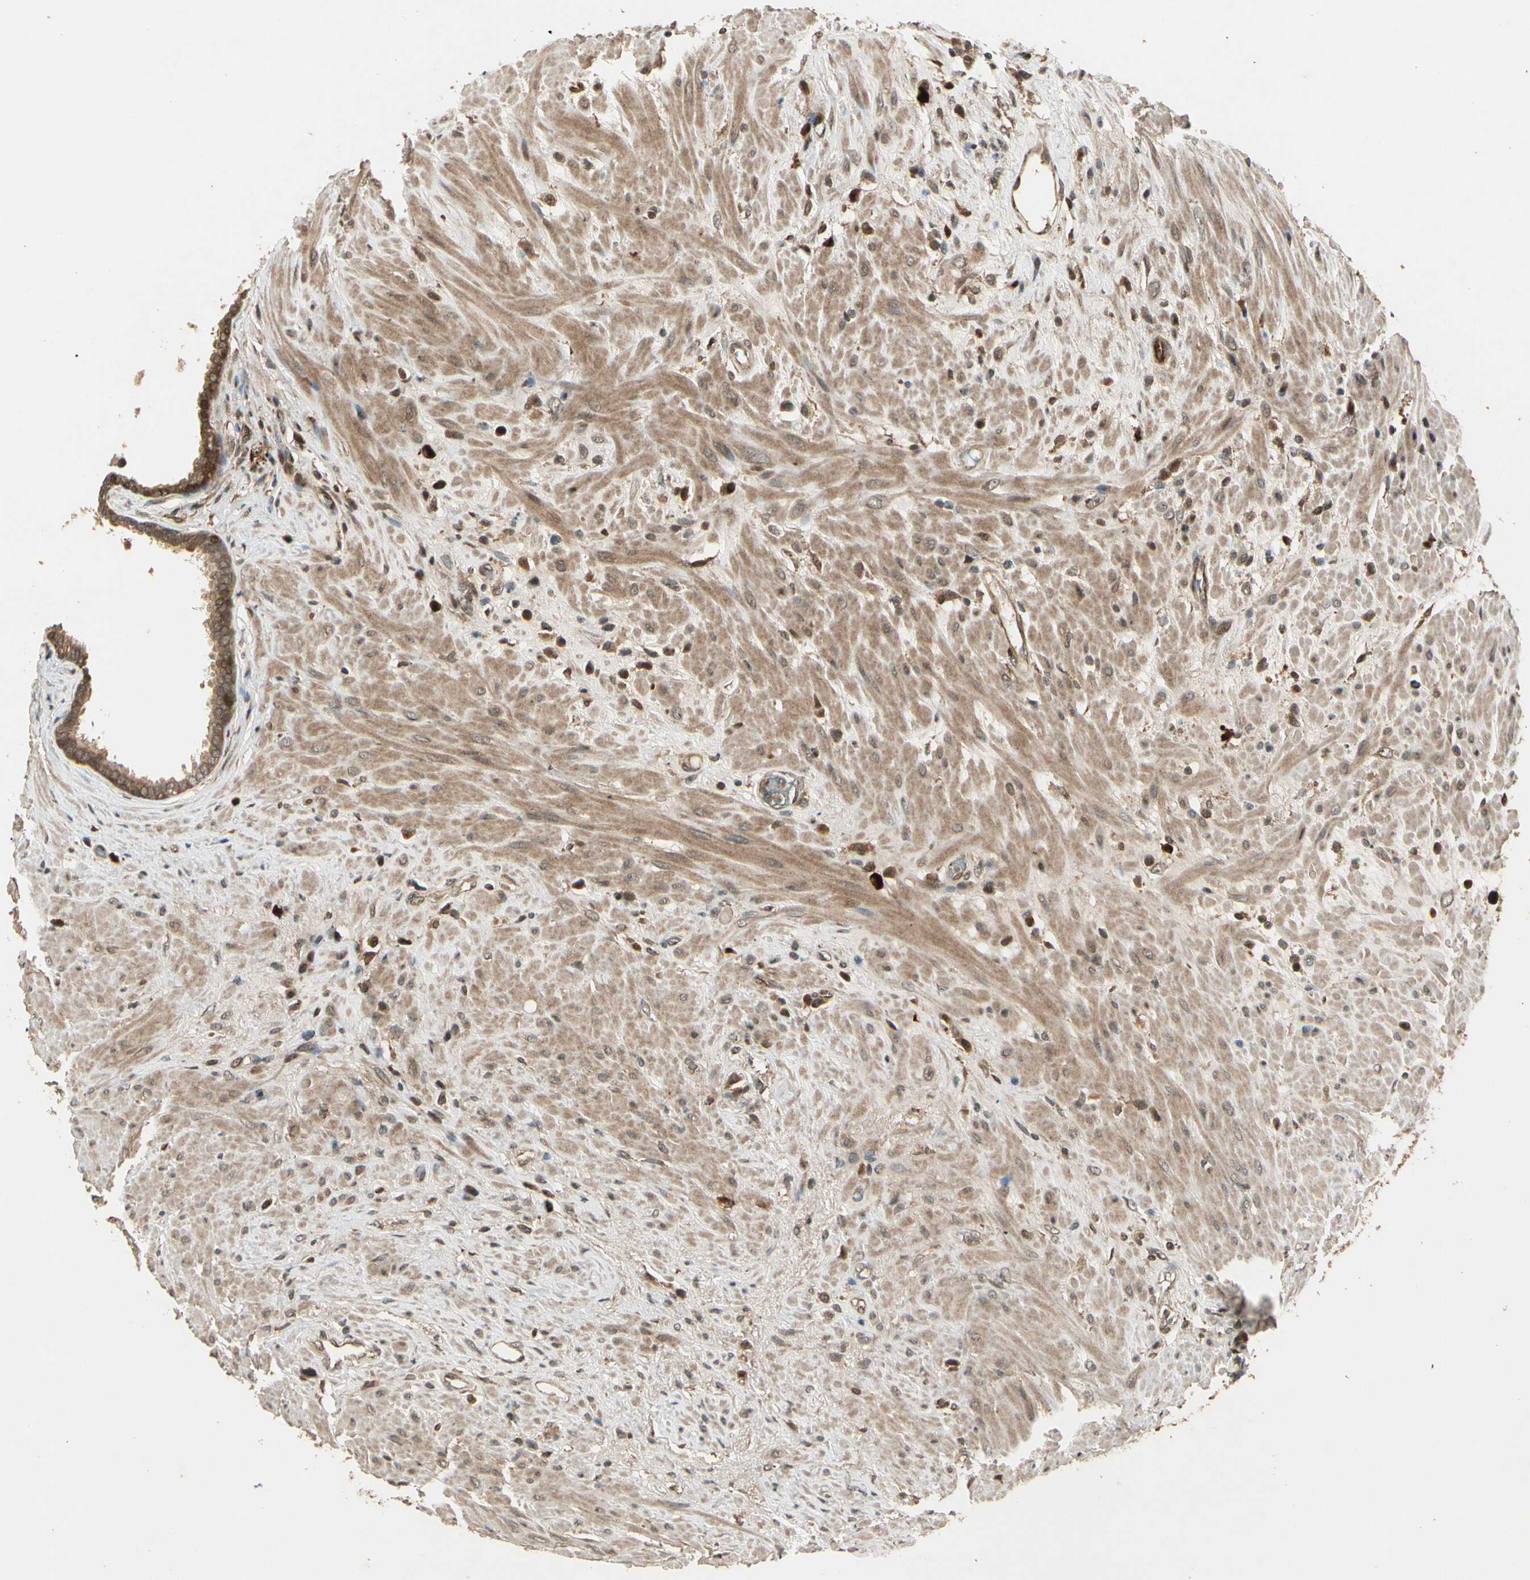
{"staining": {"intensity": "moderate", "quantity": ">75%", "location": "cytoplasmic/membranous"}, "tissue": "seminal vesicle", "cell_type": "Glandular cells", "image_type": "normal", "snomed": [{"axis": "morphology", "description": "Normal tissue, NOS"}, {"axis": "topography", "description": "Seminal veicle"}], "caption": "There is medium levels of moderate cytoplasmic/membranous expression in glandular cells of normal seminal vesicle, as demonstrated by immunohistochemical staining (brown color).", "gene": "GLUL", "patient": {"sex": "male", "age": 61}}